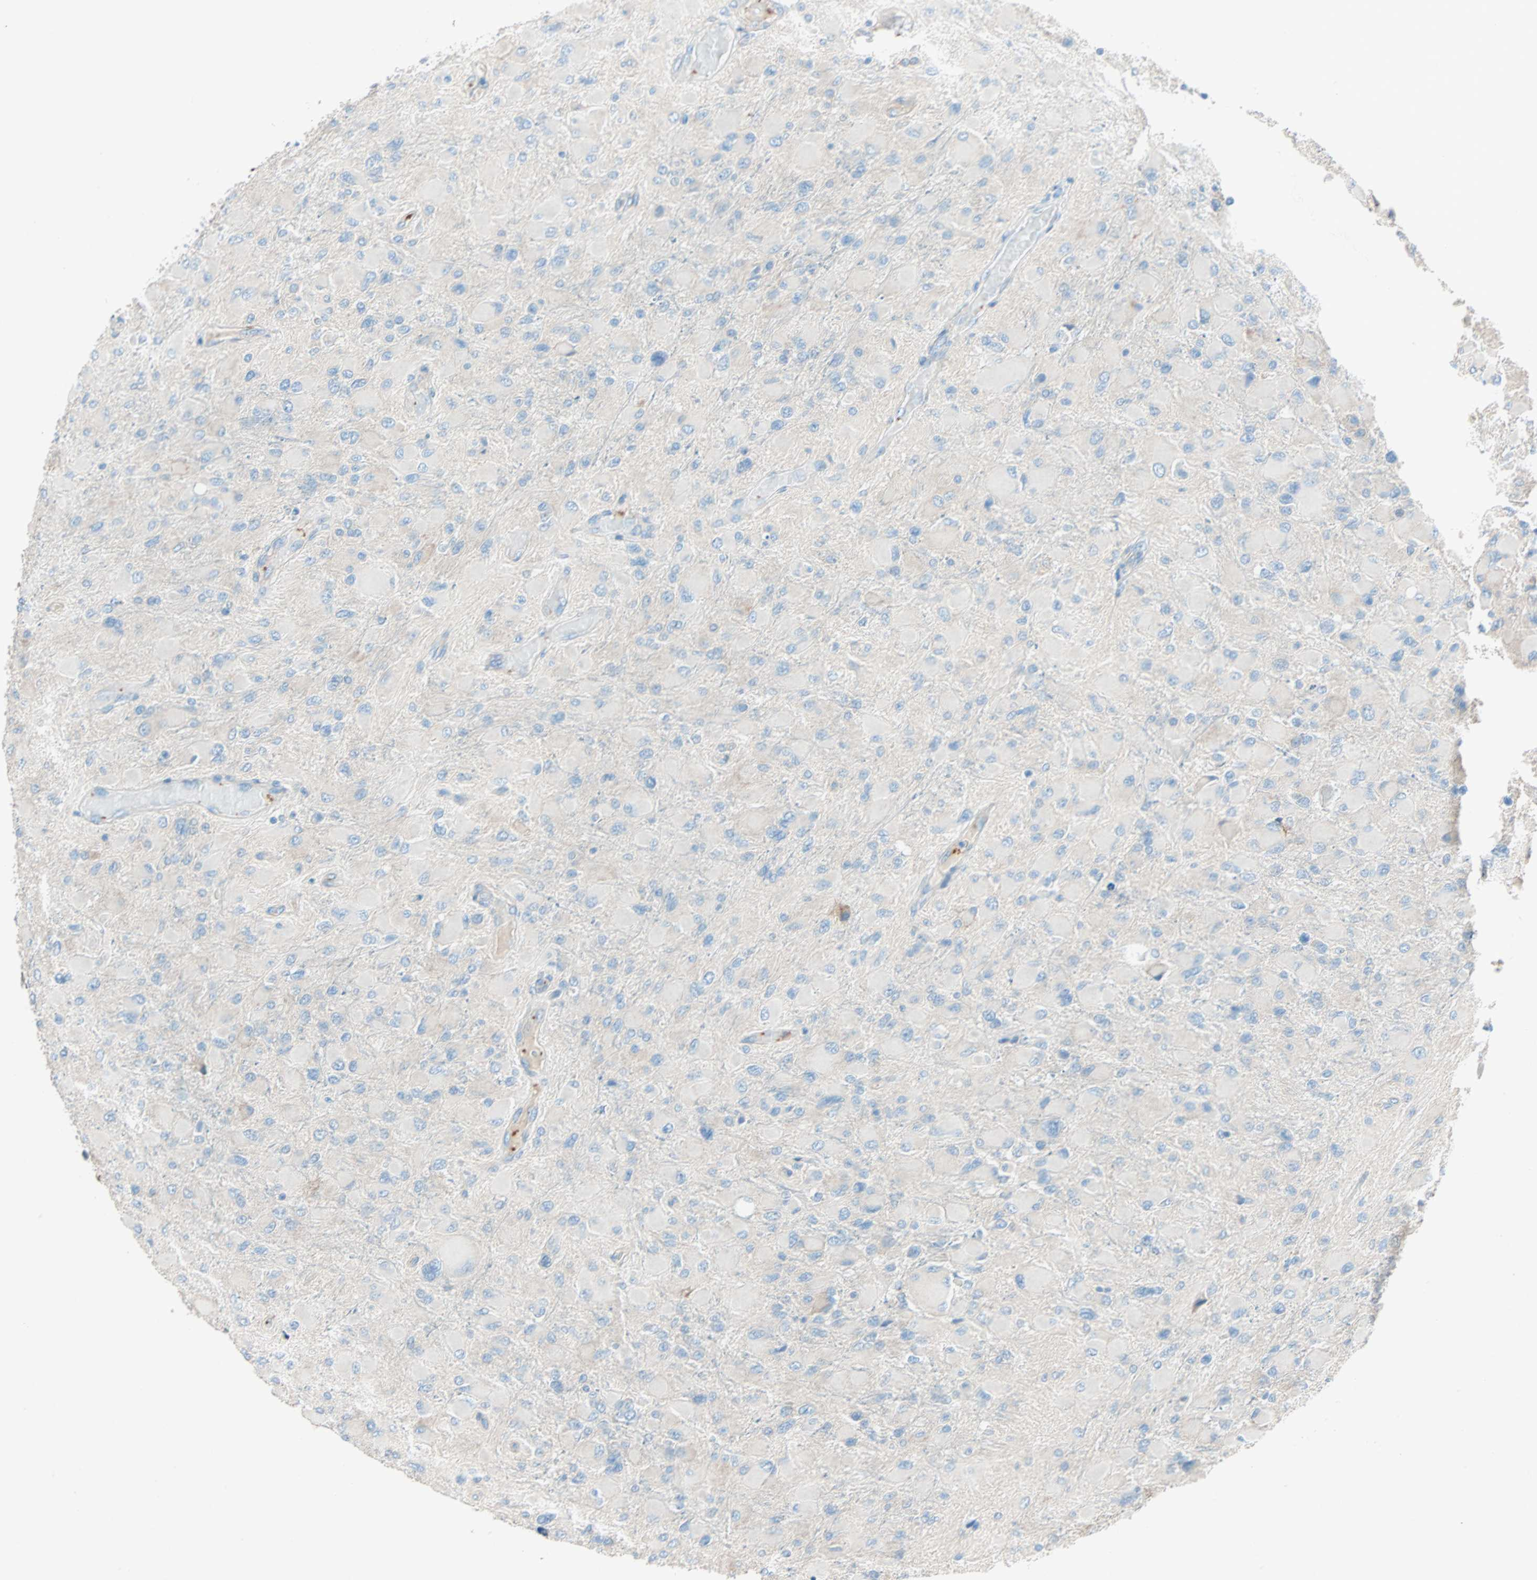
{"staining": {"intensity": "weak", "quantity": ">75%", "location": "cytoplasmic/membranous"}, "tissue": "glioma", "cell_type": "Tumor cells", "image_type": "cancer", "snomed": [{"axis": "morphology", "description": "Glioma, malignant, High grade"}, {"axis": "topography", "description": "Cerebral cortex"}], "caption": "Malignant glioma (high-grade) tissue shows weak cytoplasmic/membranous expression in approximately >75% of tumor cells, visualized by immunohistochemistry.", "gene": "LY6G6F", "patient": {"sex": "female", "age": 36}}